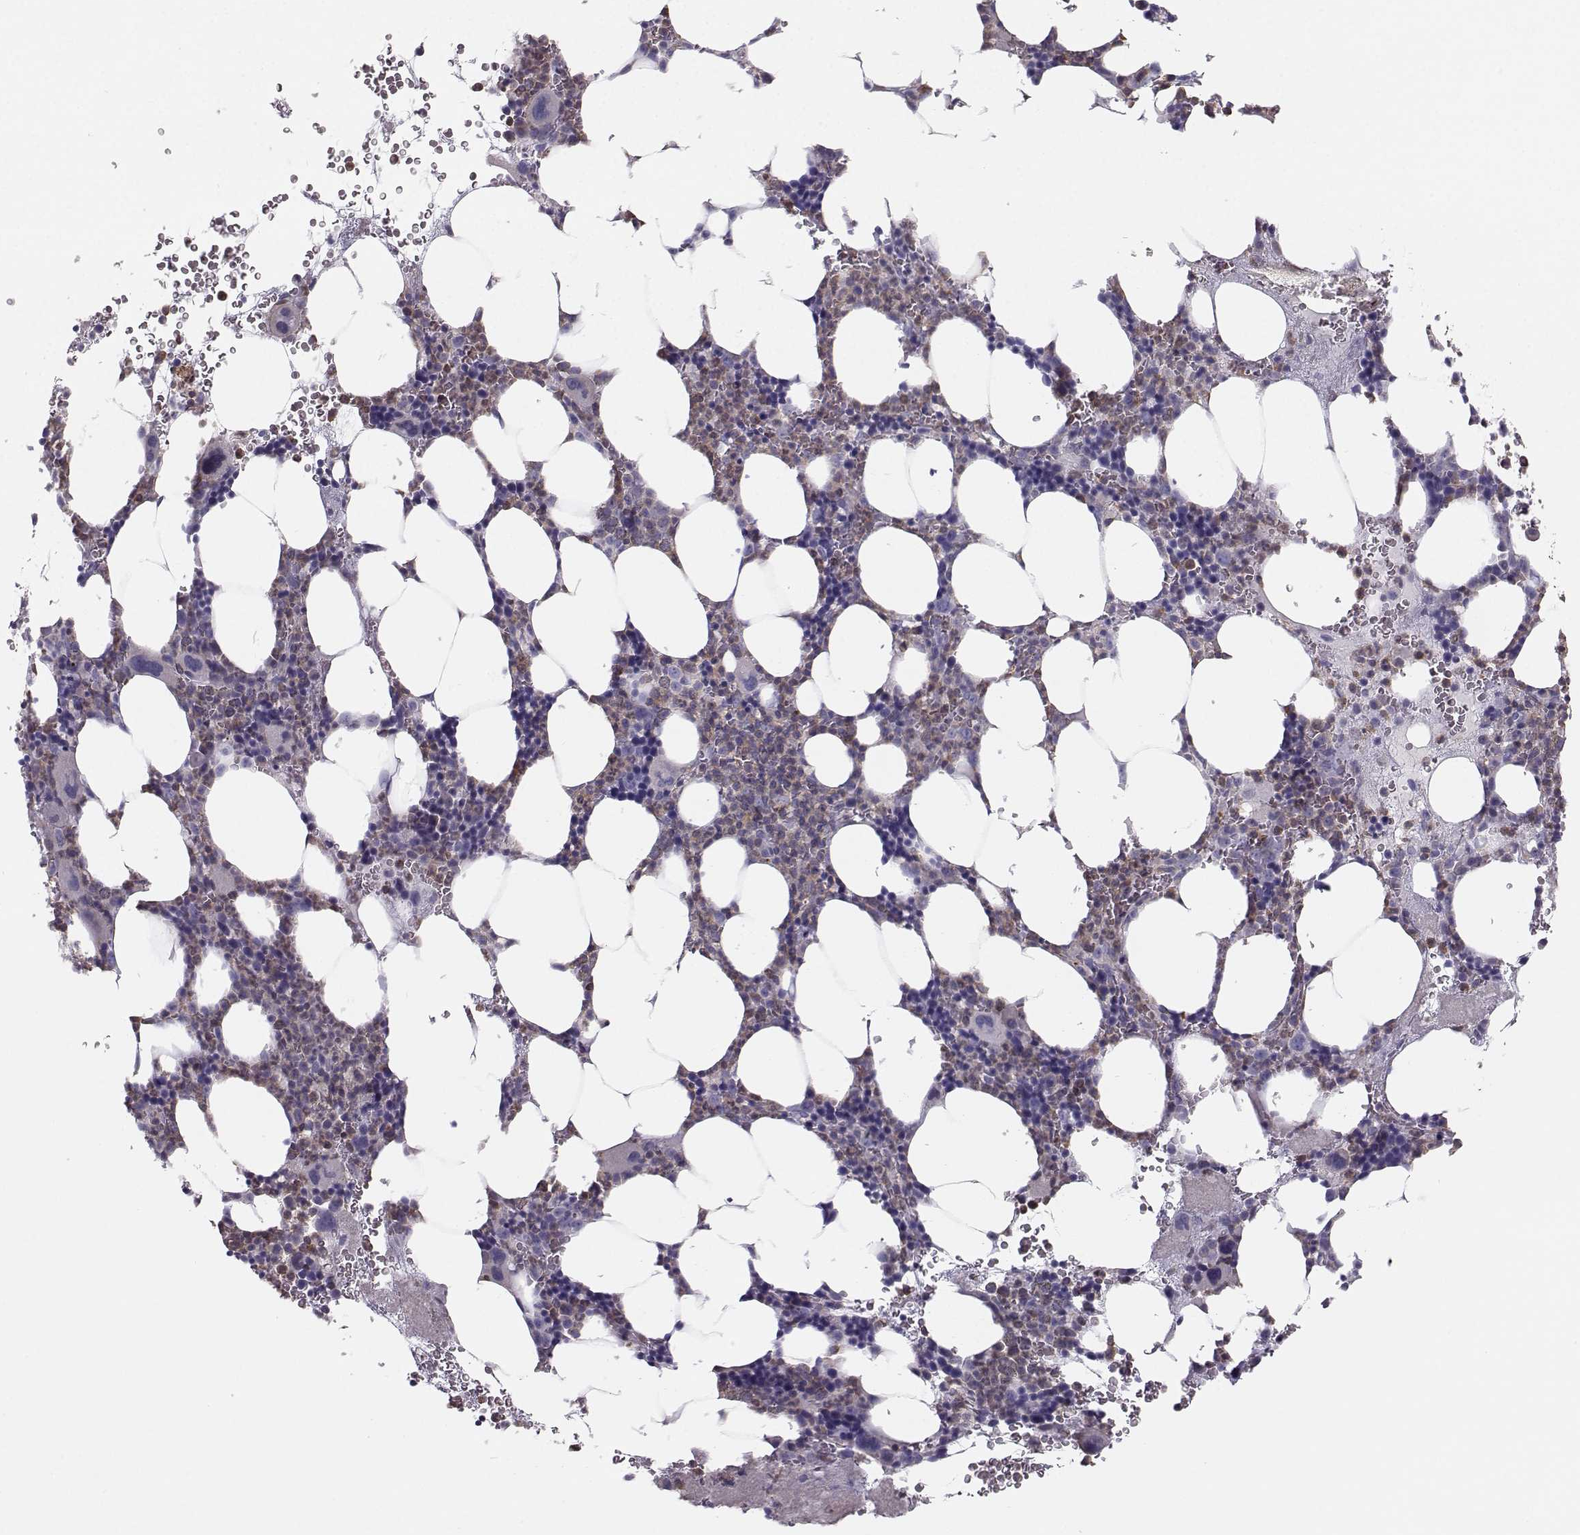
{"staining": {"intensity": "moderate", "quantity": "25%-75%", "location": "cytoplasmic/membranous"}, "tissue": "bone marrow", "cell_type": "Hematopoietic cells", "image_type": "normal", "snomed": [{"axis": "morphology", "description": "Normal tissue, NOS"}, {"axis": "topography", "description": "Bone marrow"}], "caption": "Bone marrow stained for a protein shows moderate cytoplasmic/membranous positivity in hematopoietic cells. The staining was performed using DAB (3,3'-diaminobenzidine) to visualize the protein expression in brown, while the nuclei were stained in blue with hematoxylin (Magnification: 20x).", "gene": "ZBTB32", "patient": {"sex": "male", "age": 44}}